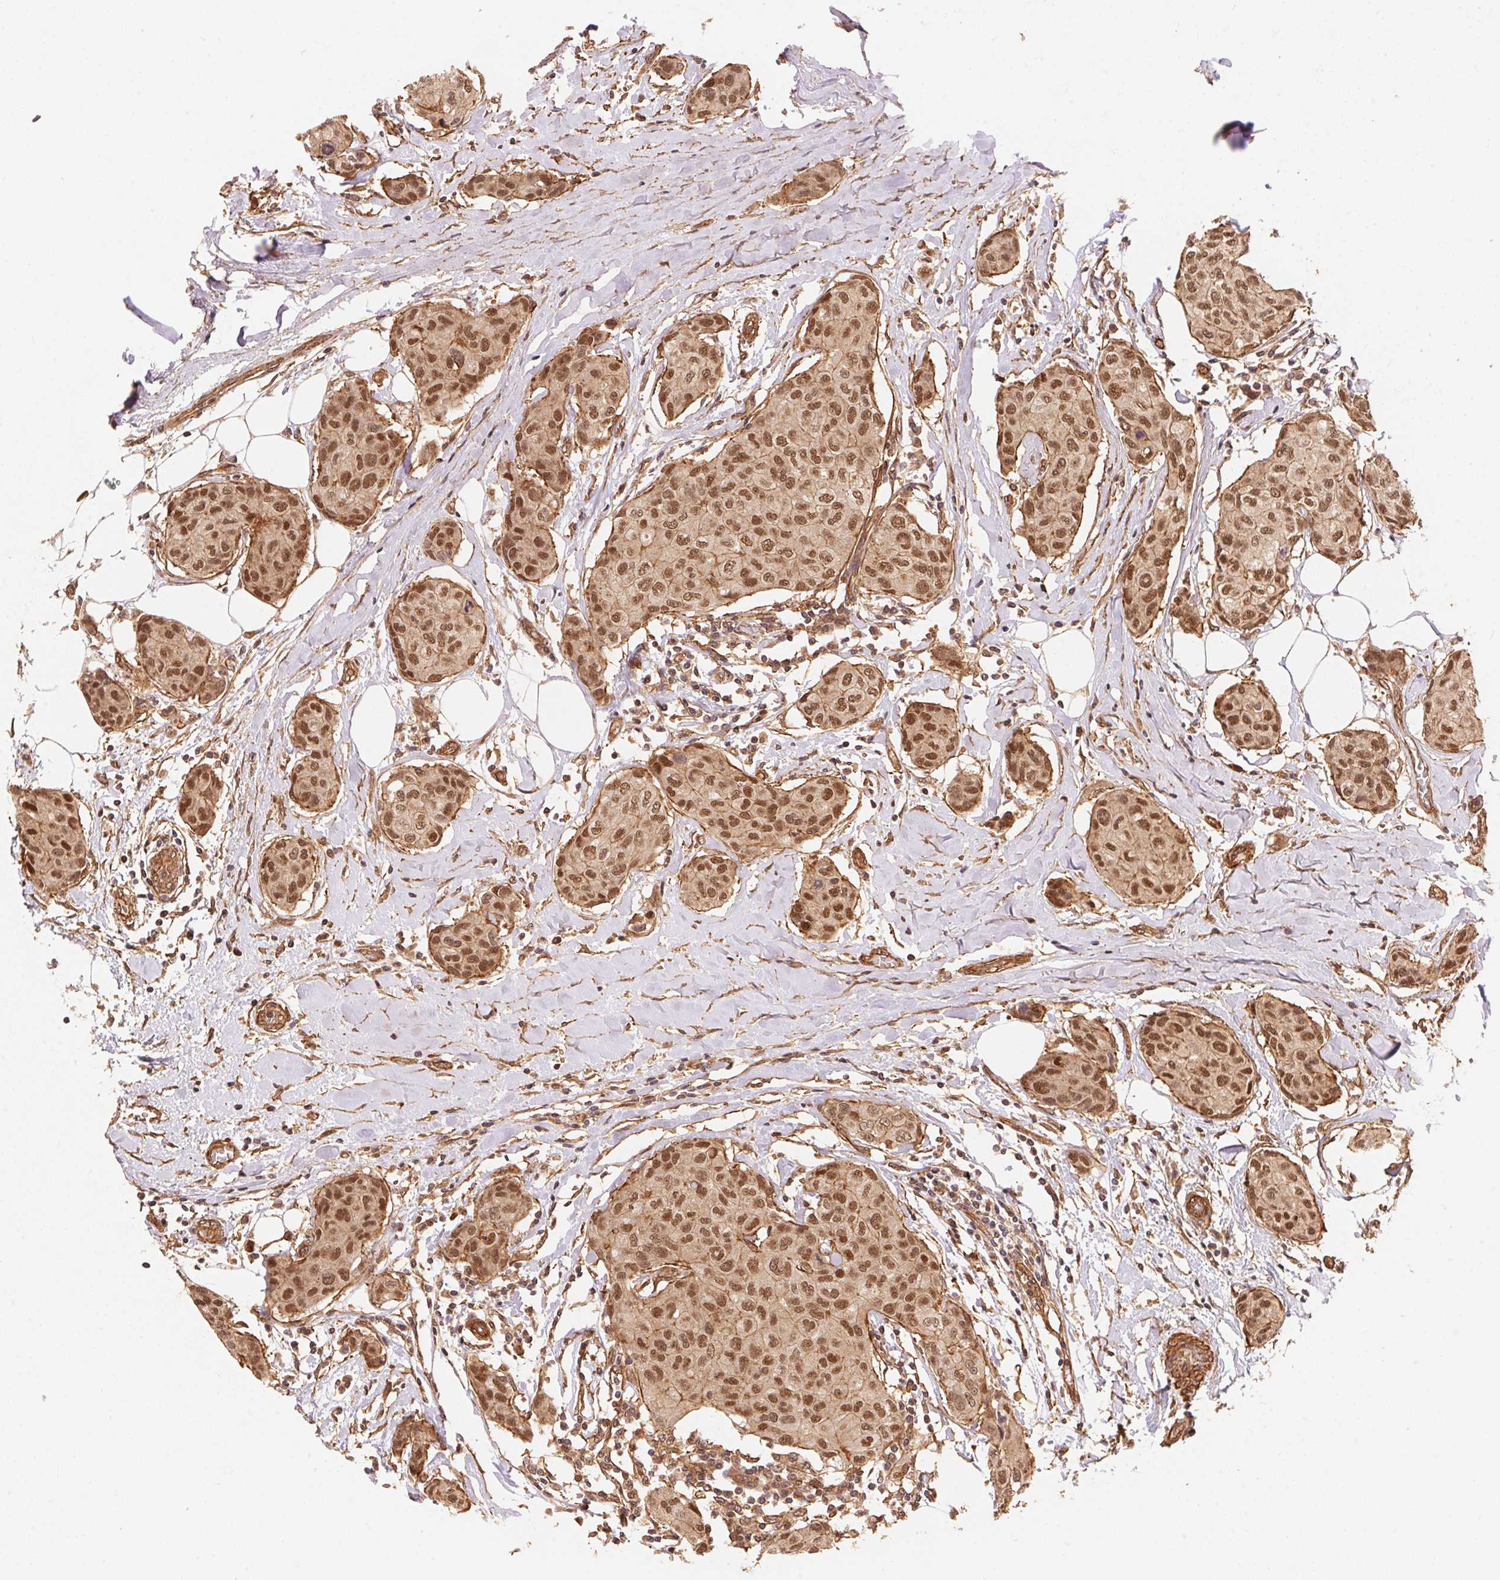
{"staining": {"intensity": "moderate", "quantity": ">75%", "location": "cytoplasmic/membranous,nuclear"}, "tissue": "breast cancer", "cell_type": "Tumor cells", "image_type": "cancer", "snomed": [{"axis": "morphology", "description": "Duct carcinoma"}, {"axis": "topography", "description": "Breast"}], "caption": "Tumor cells demonstrate medium levels of moderate cytoplasmic/membranous and nuclear staining in approximately >75% of cells in human breast cancer.", "gene": "TNIP2", "patient": {"sex": "female", "age": 80}}